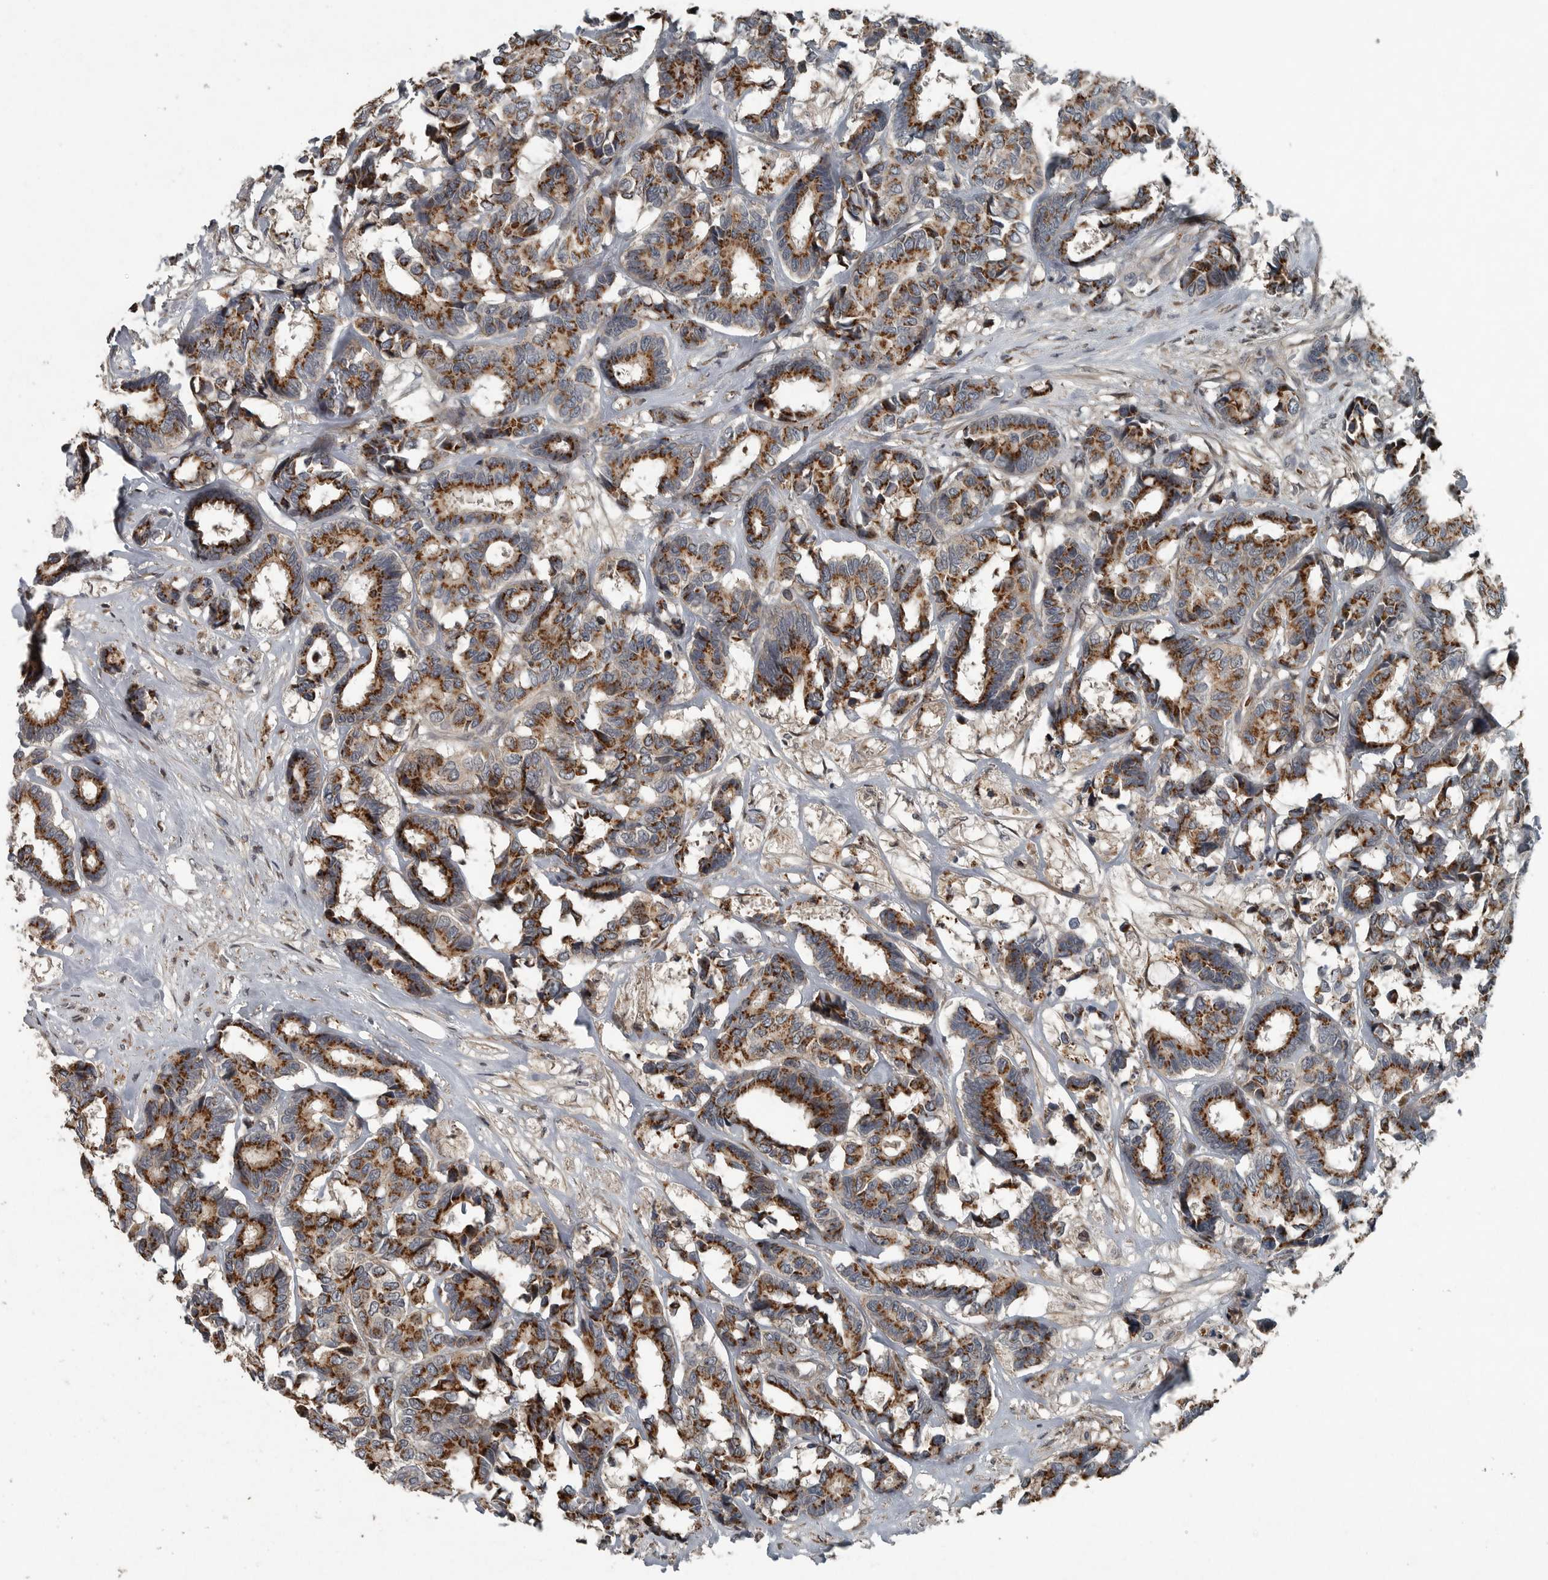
{"staining": {"intensity": "strong", "quantity": ">75%", "location": "cytoplasmic/membranous"}, "tissue": "breast cancer", "cell_type": "Tumor cells", "image_type": "cancer", "snomed": [{"axis": "morphology", "description": "Duct carcinoma"}, {"axis": "topography", "description": "Breast"}], "caption": "Protein expression analysis of human breast cancer (intraductal carcinoma) reveals strong cytoplasmic/membranous expression in approximately >75% of tumor cells.", "gene": "ZNF345", "patient": {"sex": "female", "age": 87}}